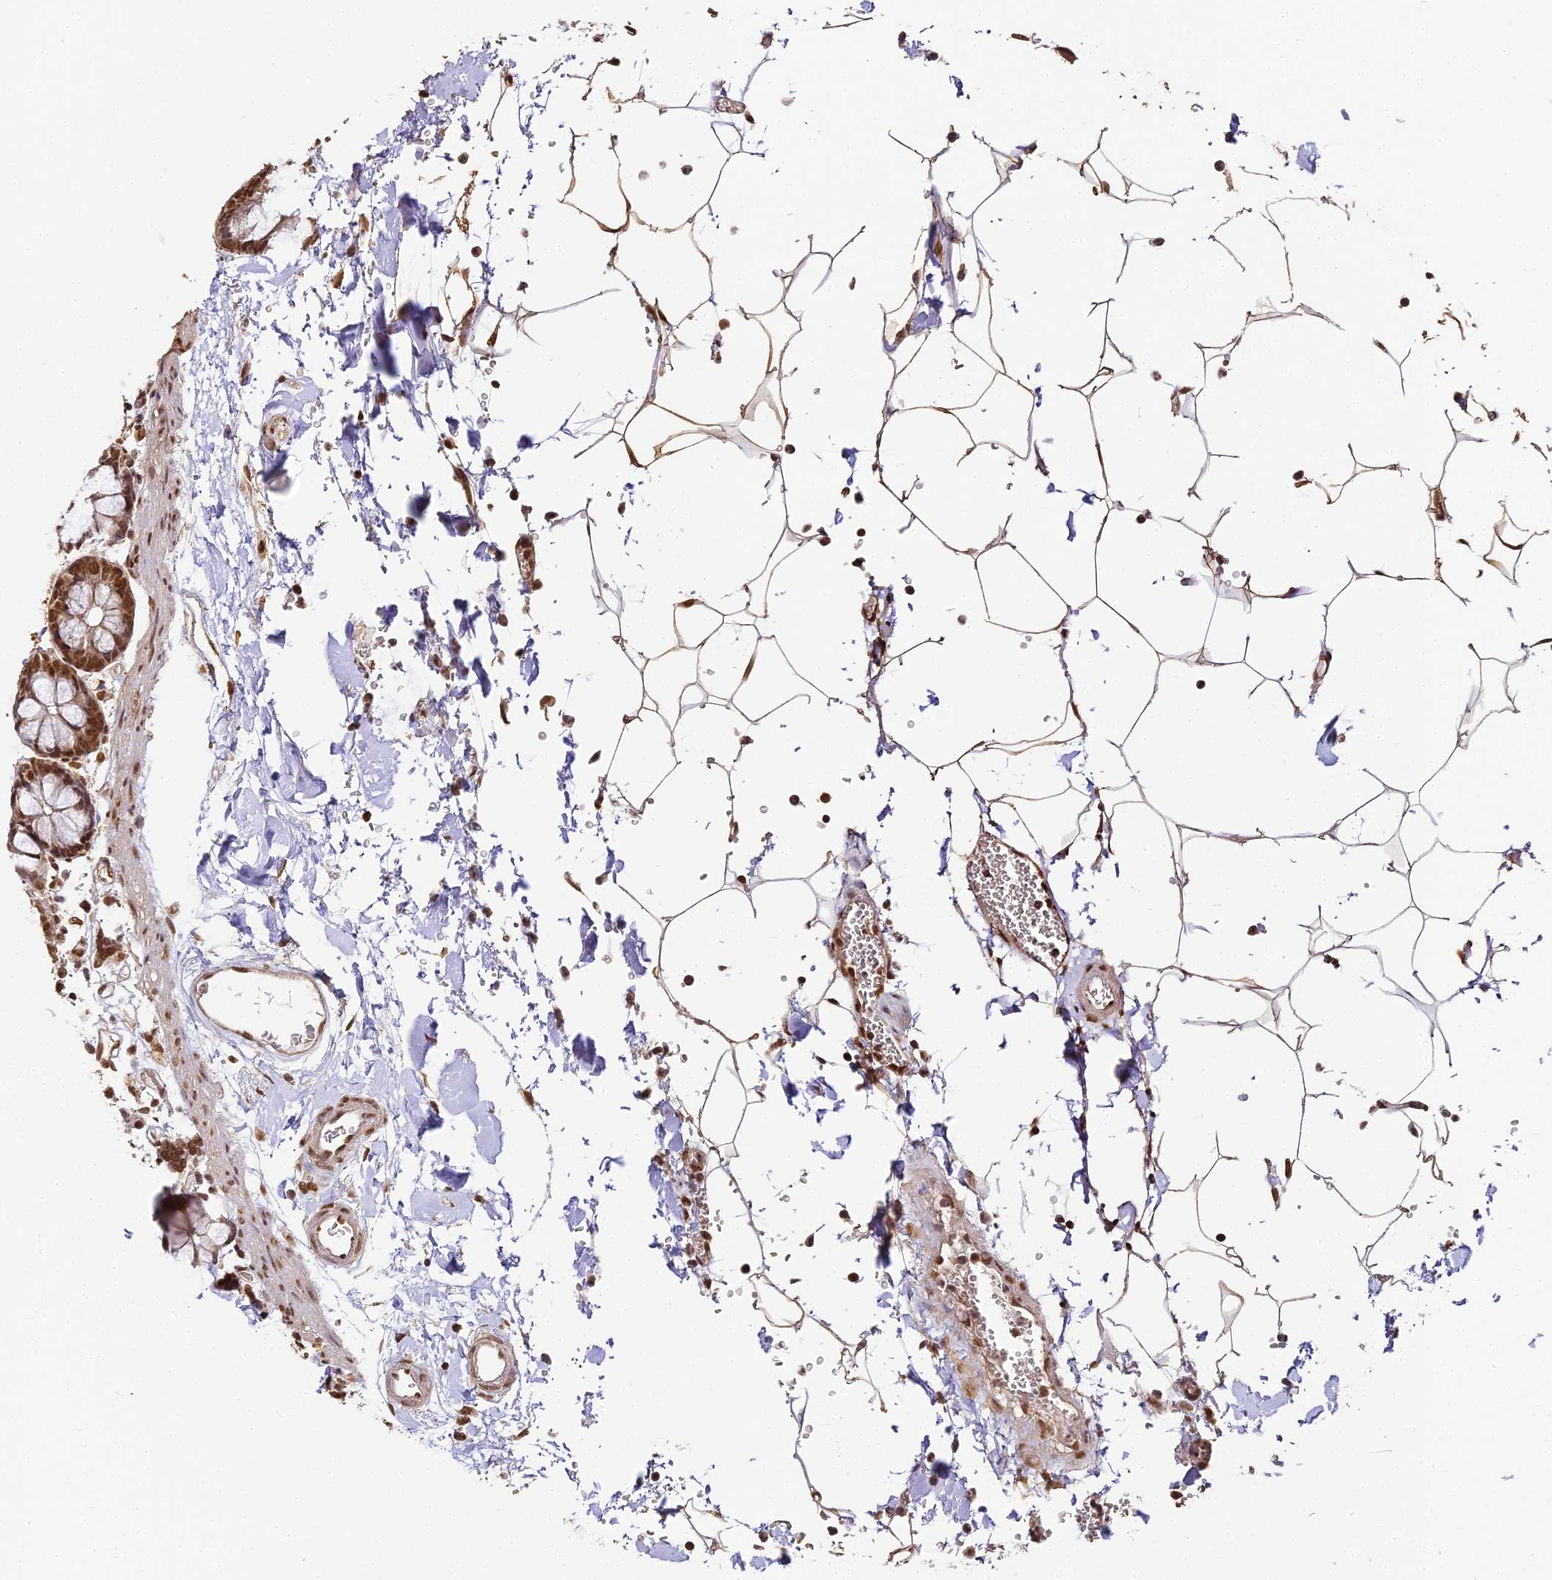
{"staining": {"intensity": "moderate", "quantity": ">75%", "location": "nuclear"}, "tissue": "colon", "cell_type": "Endothelial cells", "image_type": "normal", "snomed": [{"axis": "morphology", "description": "Normal tissue, NOS"}, {"axis": "topography", "description": "Colon"}], "caption": "There is medium levels of moderate nuclear expression in endothelial cells of unremarkable colon, as demonstrated by immunohistochemical staining (brown color).", "gene": "HNRNPA1", "patient": {"sex": "male", "age": 75}}